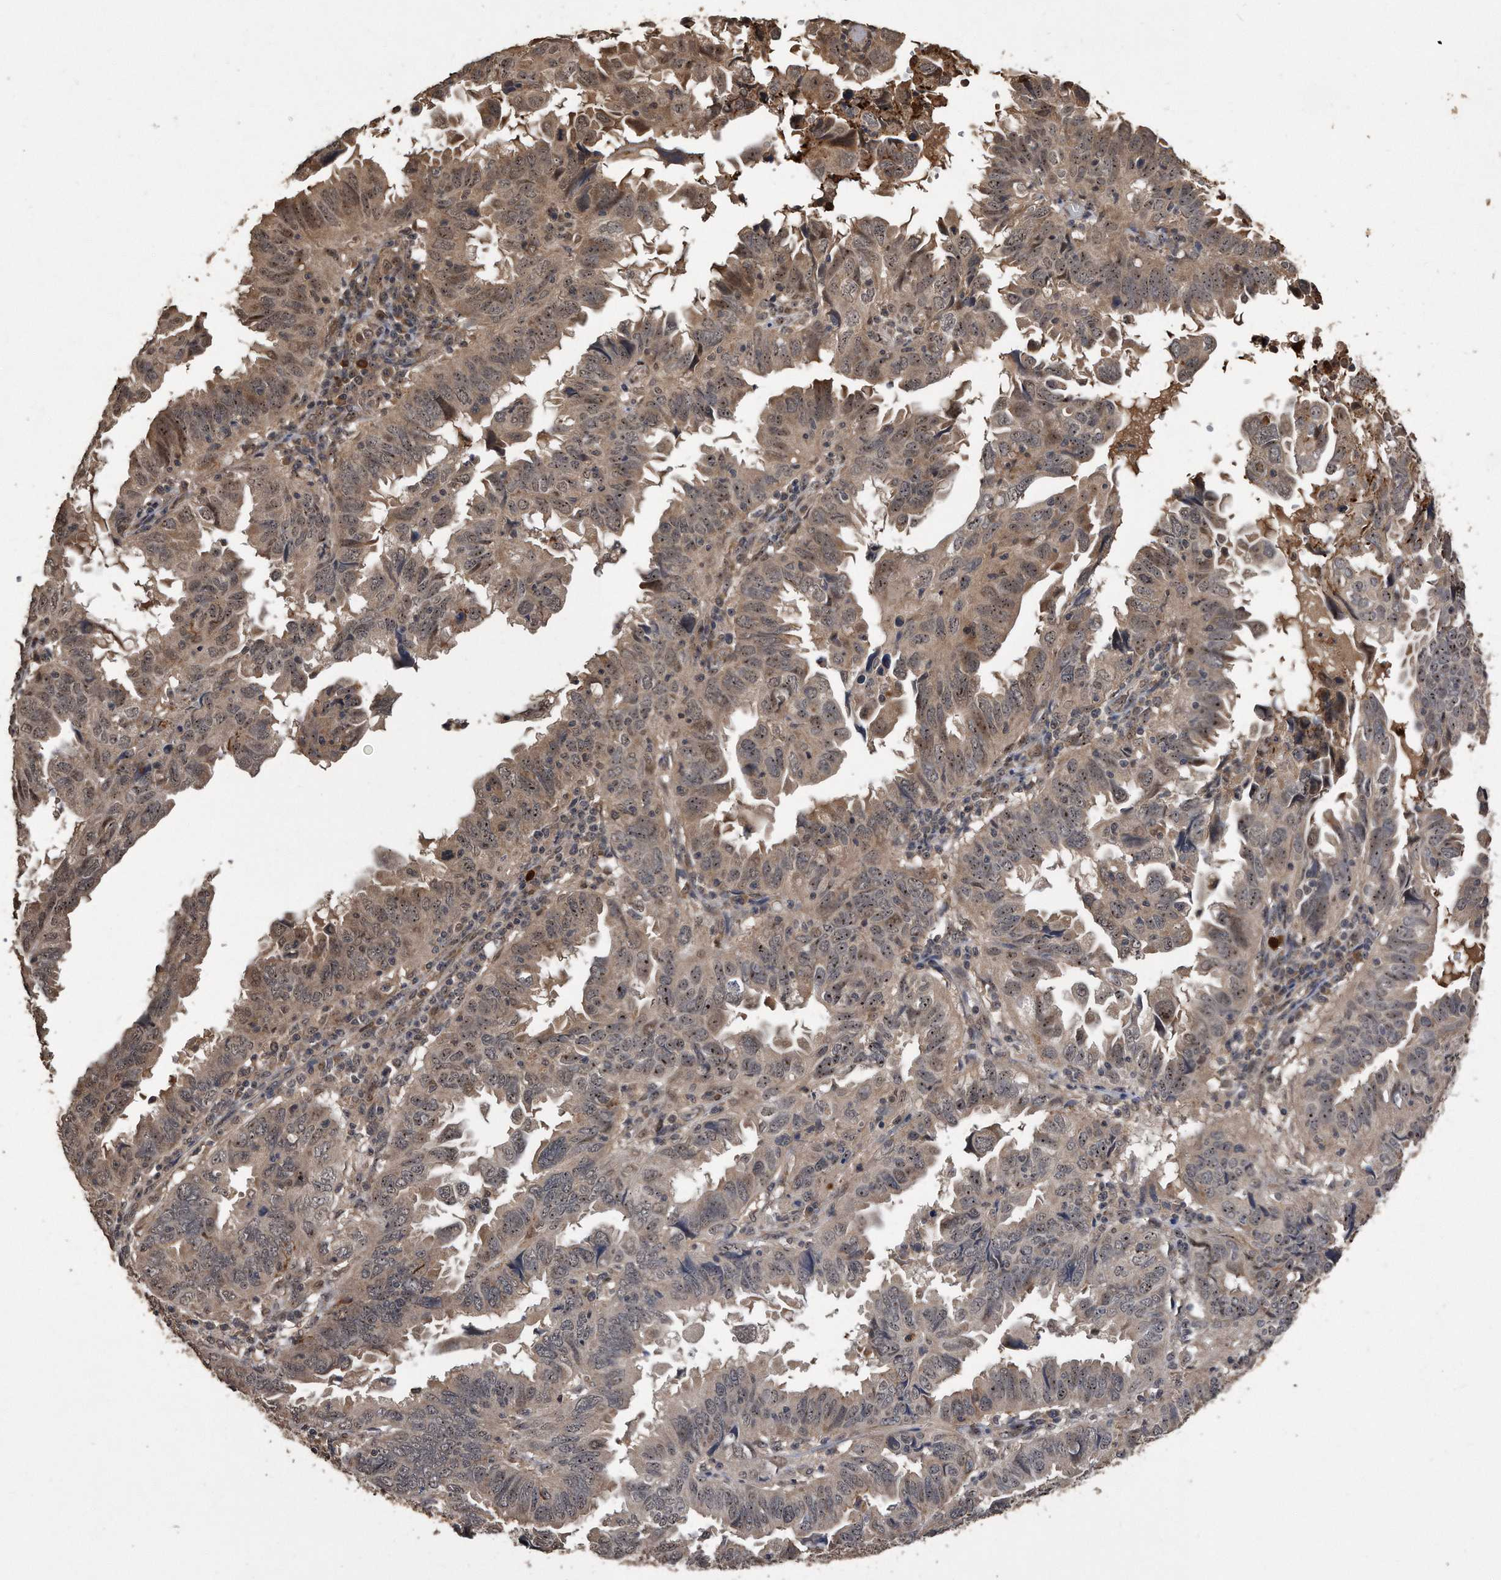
{"staining": {"intensity": "moderate", "quantity": ">75%", "location": "cytoplasmic/membranous,nuclear"}, "tissue": "endometrial cancer", "cell_type": "Tumor cells", "image_type": "cancer", "snomed": [{"axis": "morphology", "description": "Adenocarcinoma, NOS"}, {"axis": "topography", "description": "Uterus"}], "caption": "Immunohistochemical staining of human adenocarcinoma (endometrial) displays medium levels of moderate cytoplasmic/membranous and nuclear protein staining in about >75% of tumor cells.", "gene": "PELO", "patient": {"sex": "female", "age": 77}}